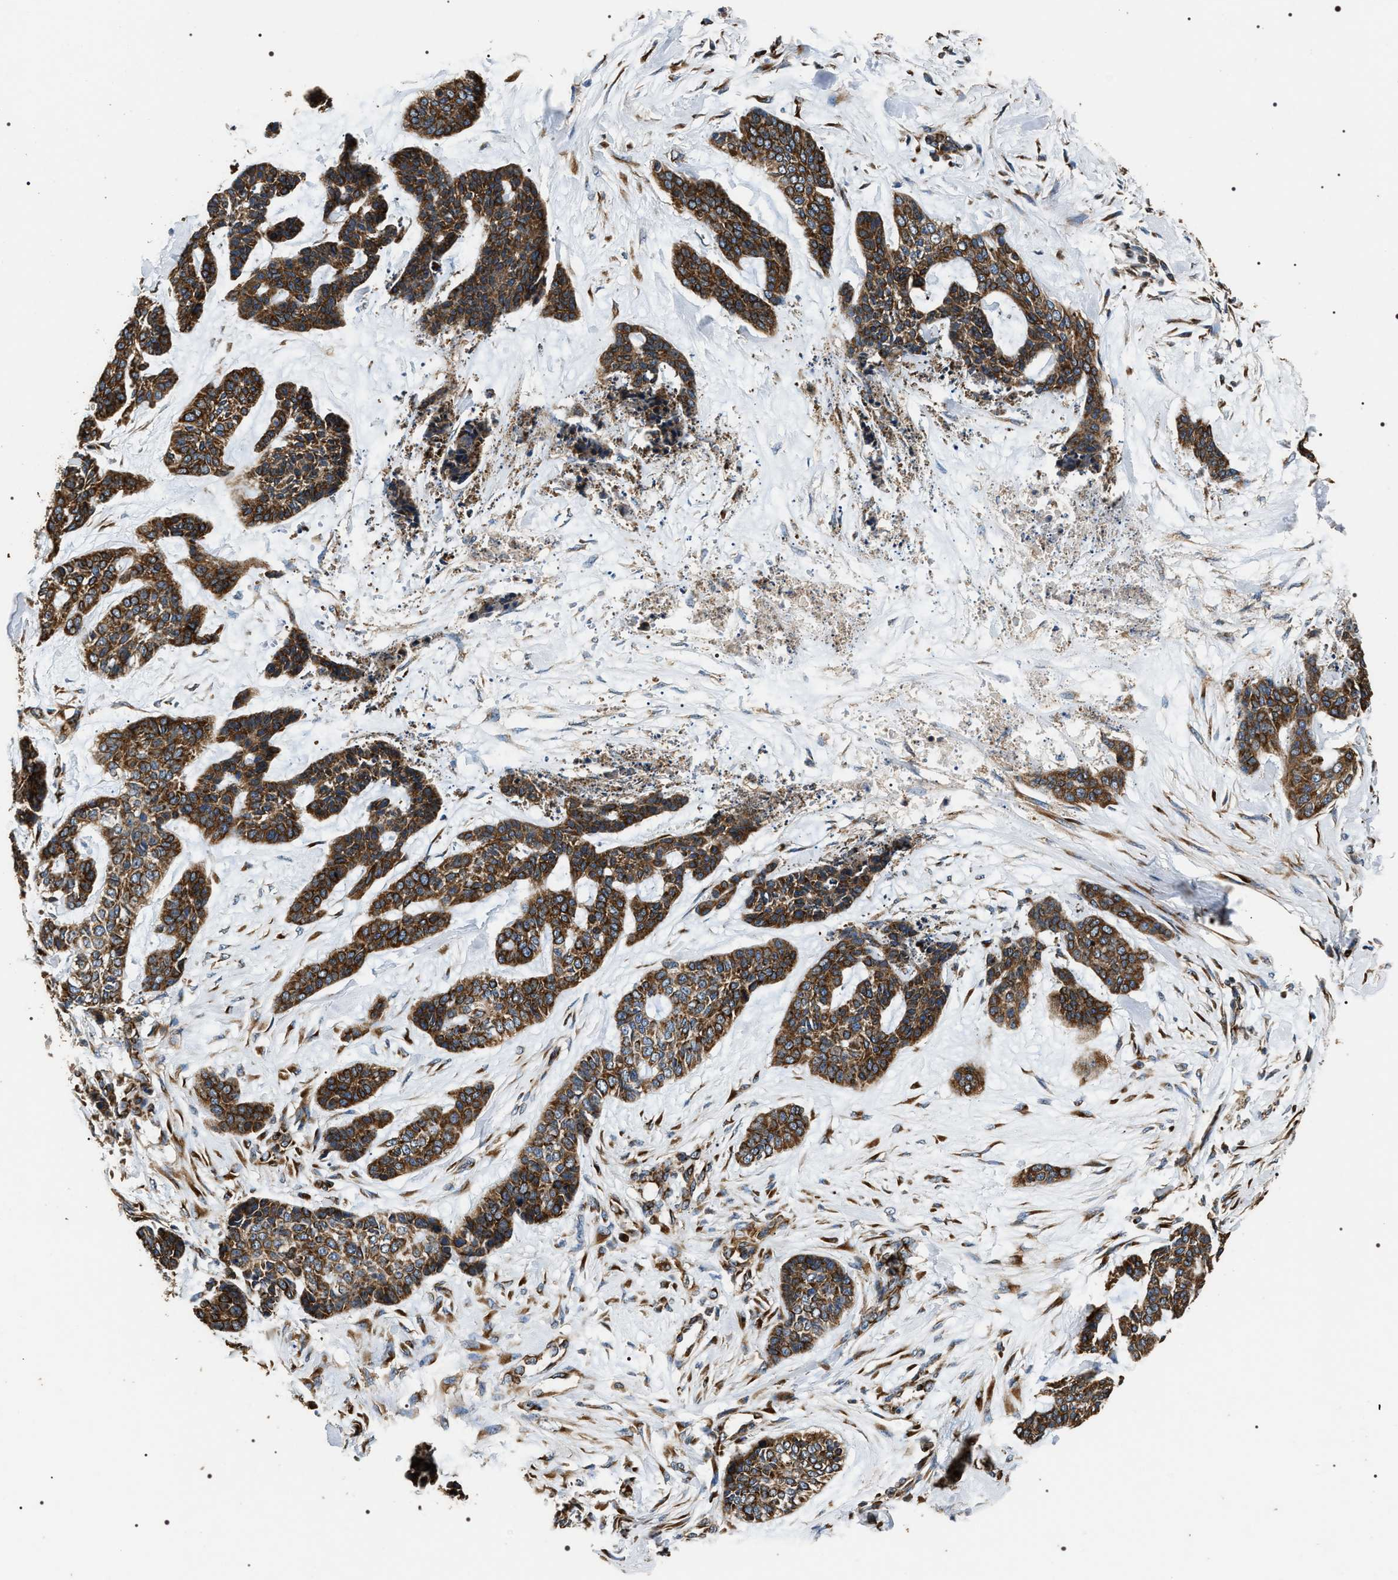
{"staining": {"intensity": "strong", "quantity": ">75%", "location": "cytoplasmic/membranous"}, "tissue": "skin cancer", "cell_type": "Tumor cells", "image_type": "cancer", "snomed": [{"axis": "morphology", "description": "Basal cell carcinoma"}, {"axis": "topography", "description": "Skin"}], "caption": "DAB immunohistochemical staining of basal cell carcinoma (skin) demonstrates strong cytoplasmic/membranous protein positivity in approximately >75% of tumor cells.", "gene": "KTN1", "patient": {"sex": "female", "age": 64}}